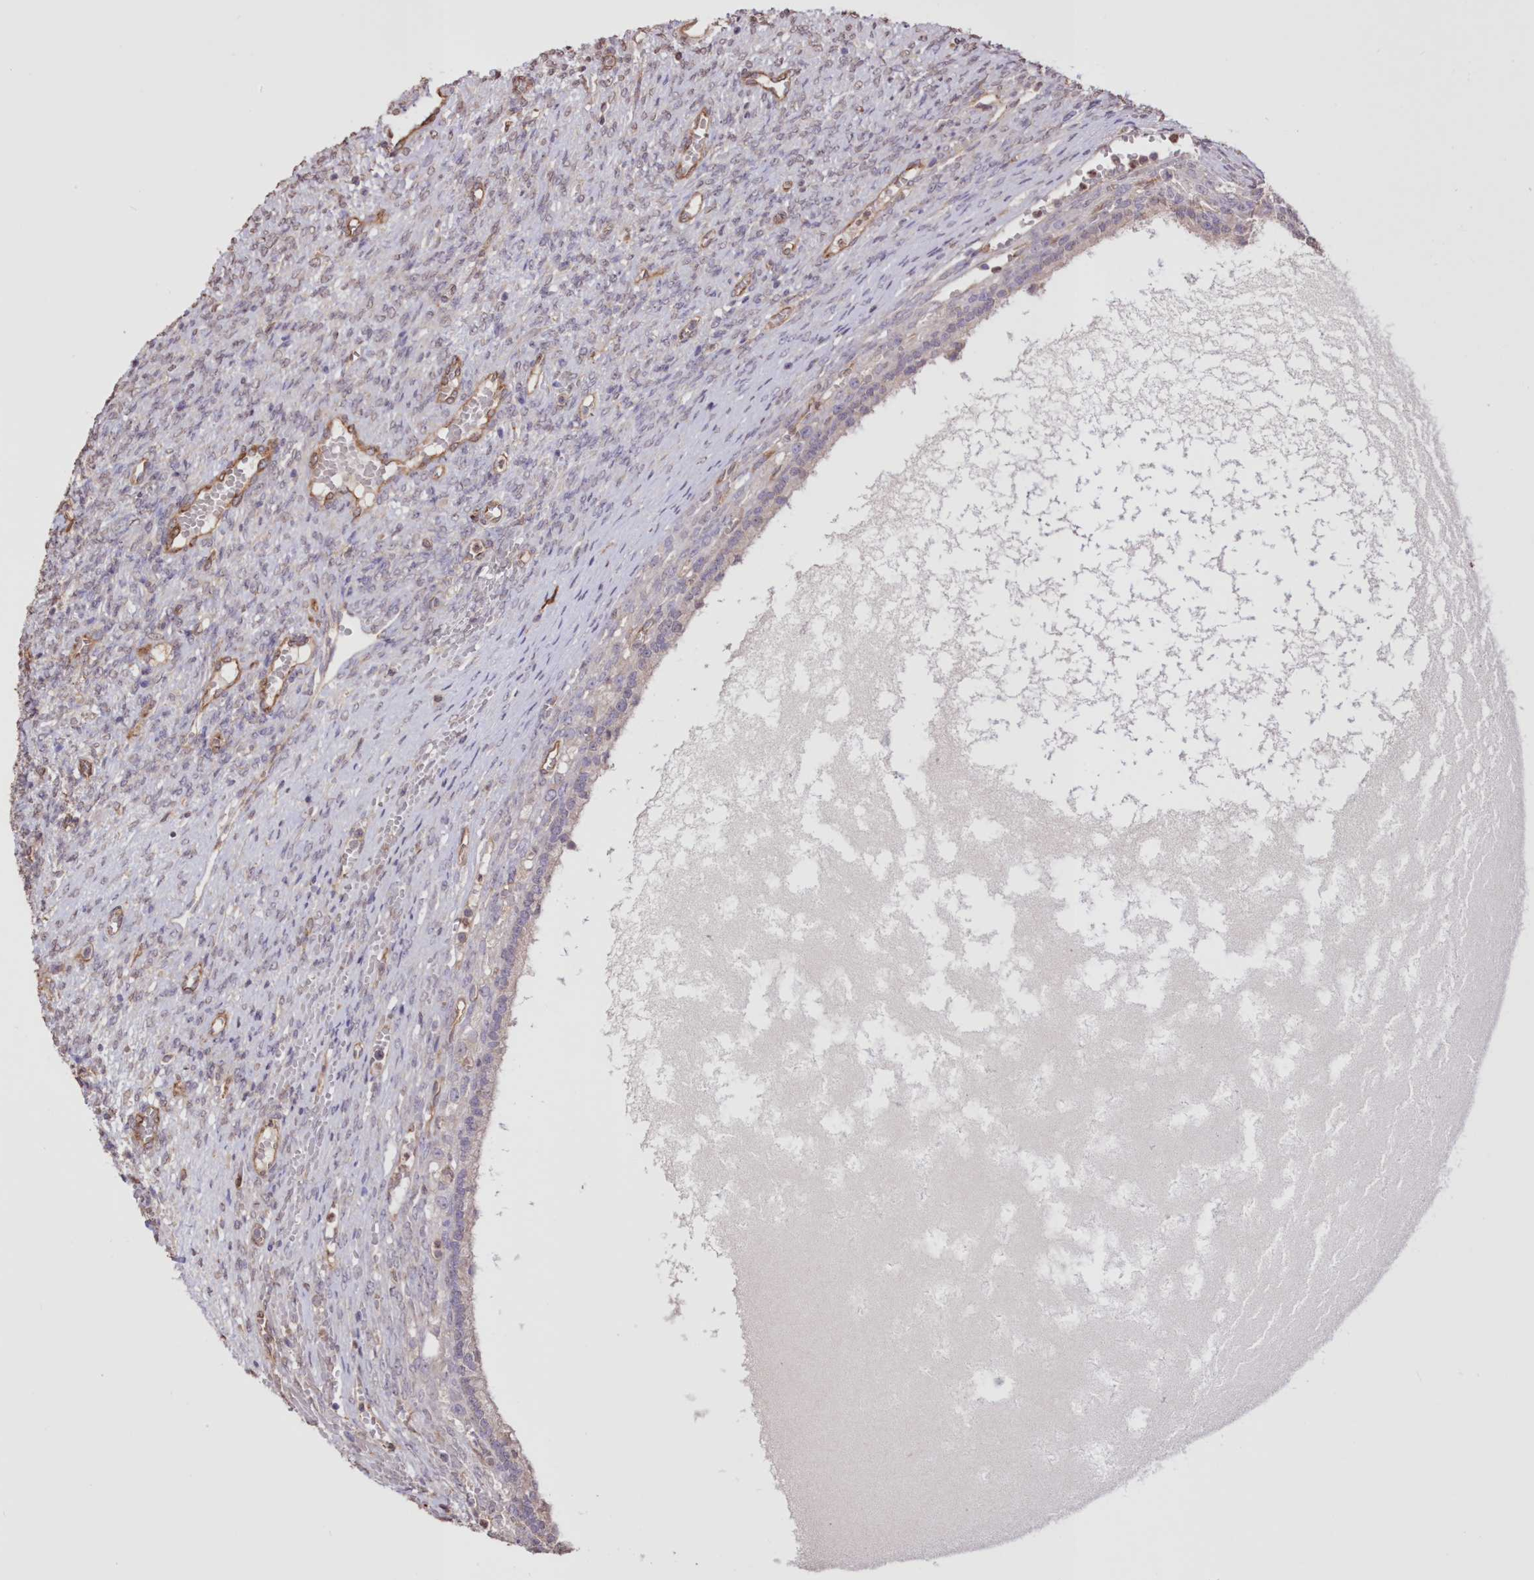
{"staining": {"intensity": "weak", "quantity": "<25%", "location": "cytoplasmic/membranous"}, "tissue": "ovary", "cell_type": "Ovarian stroma cells", "image_type": "normal", "snomed": [{"axis": "morphology", "description": "Normal tissue, NOS"}, {"axis": "topography", "description": "Ovary"}], "caption": "A photomicrograph of ovary stained for a protein exhibits no brown staining in ovarian stroma cells. The staining is performed using DAB (3,3'-diaminobenzidine) brown chromogen with nuclei counter-stained in using hematoxylin.", "gene": "FCHO2", "patient": {"sex": "female", "age": 41}}